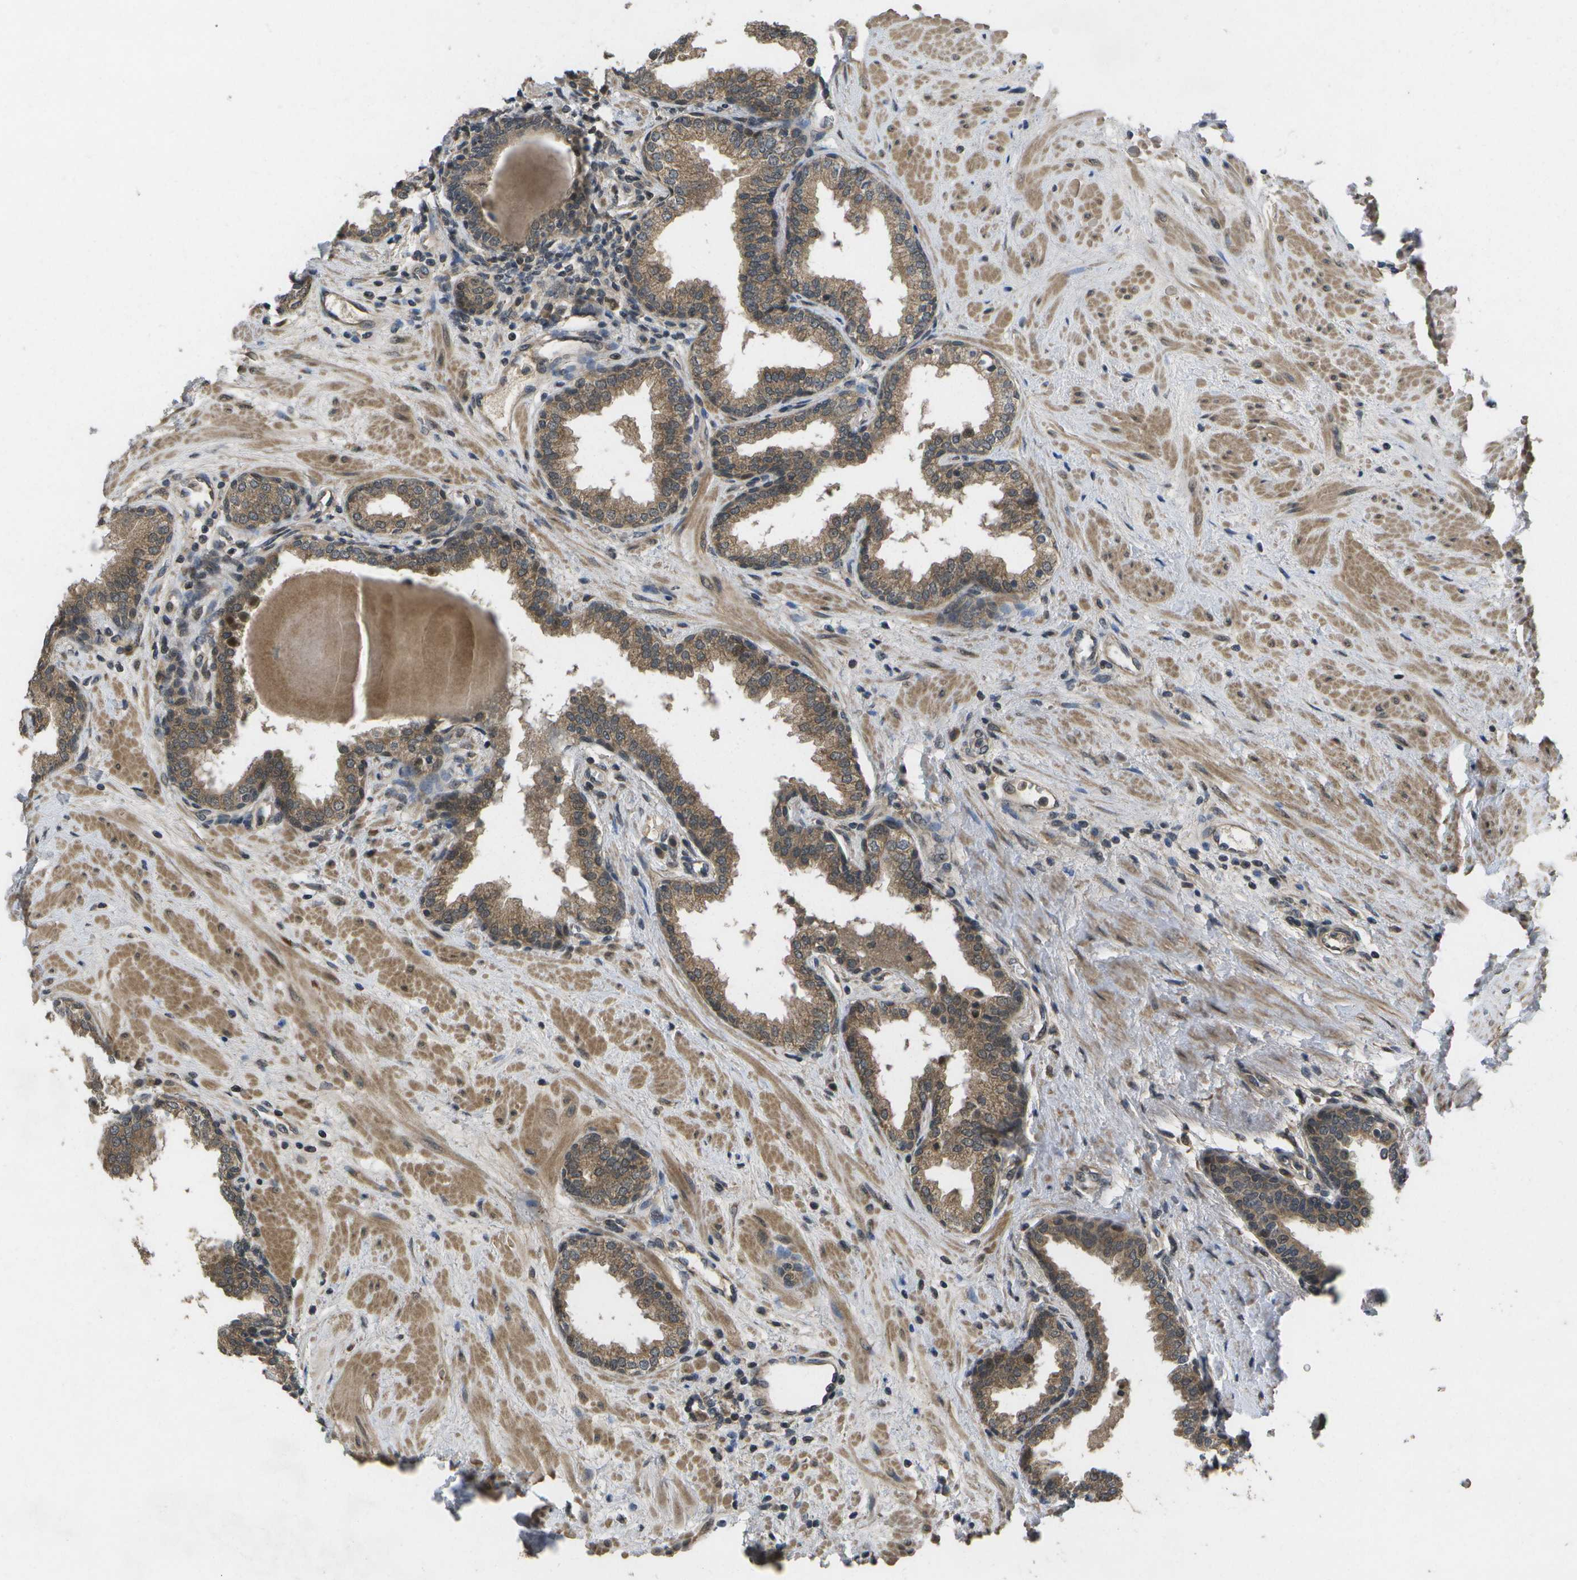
{"staining": {"intensity": "moderate", "quantity": ">75%", "location": "cytoplasmic/membranous"}, "tissue": "prostate", "cell_type": "Glandular cells", "image_type": "normal", "snomed": [{"axis": "morphology", "description": "Normal tissue, NOS"}, {"axis": "topography", "description": "Prostate"}], "caption": "Brown immunohistochemical staining in normal prostate displays moderate cytoplasmic/membranous positivity in approximately >75% of glandular cells. (Brightfield microscopy of DAB IHC at high magnification).", "gene": "ALAS1", "patient": {"sex": "male", "age": 51}}